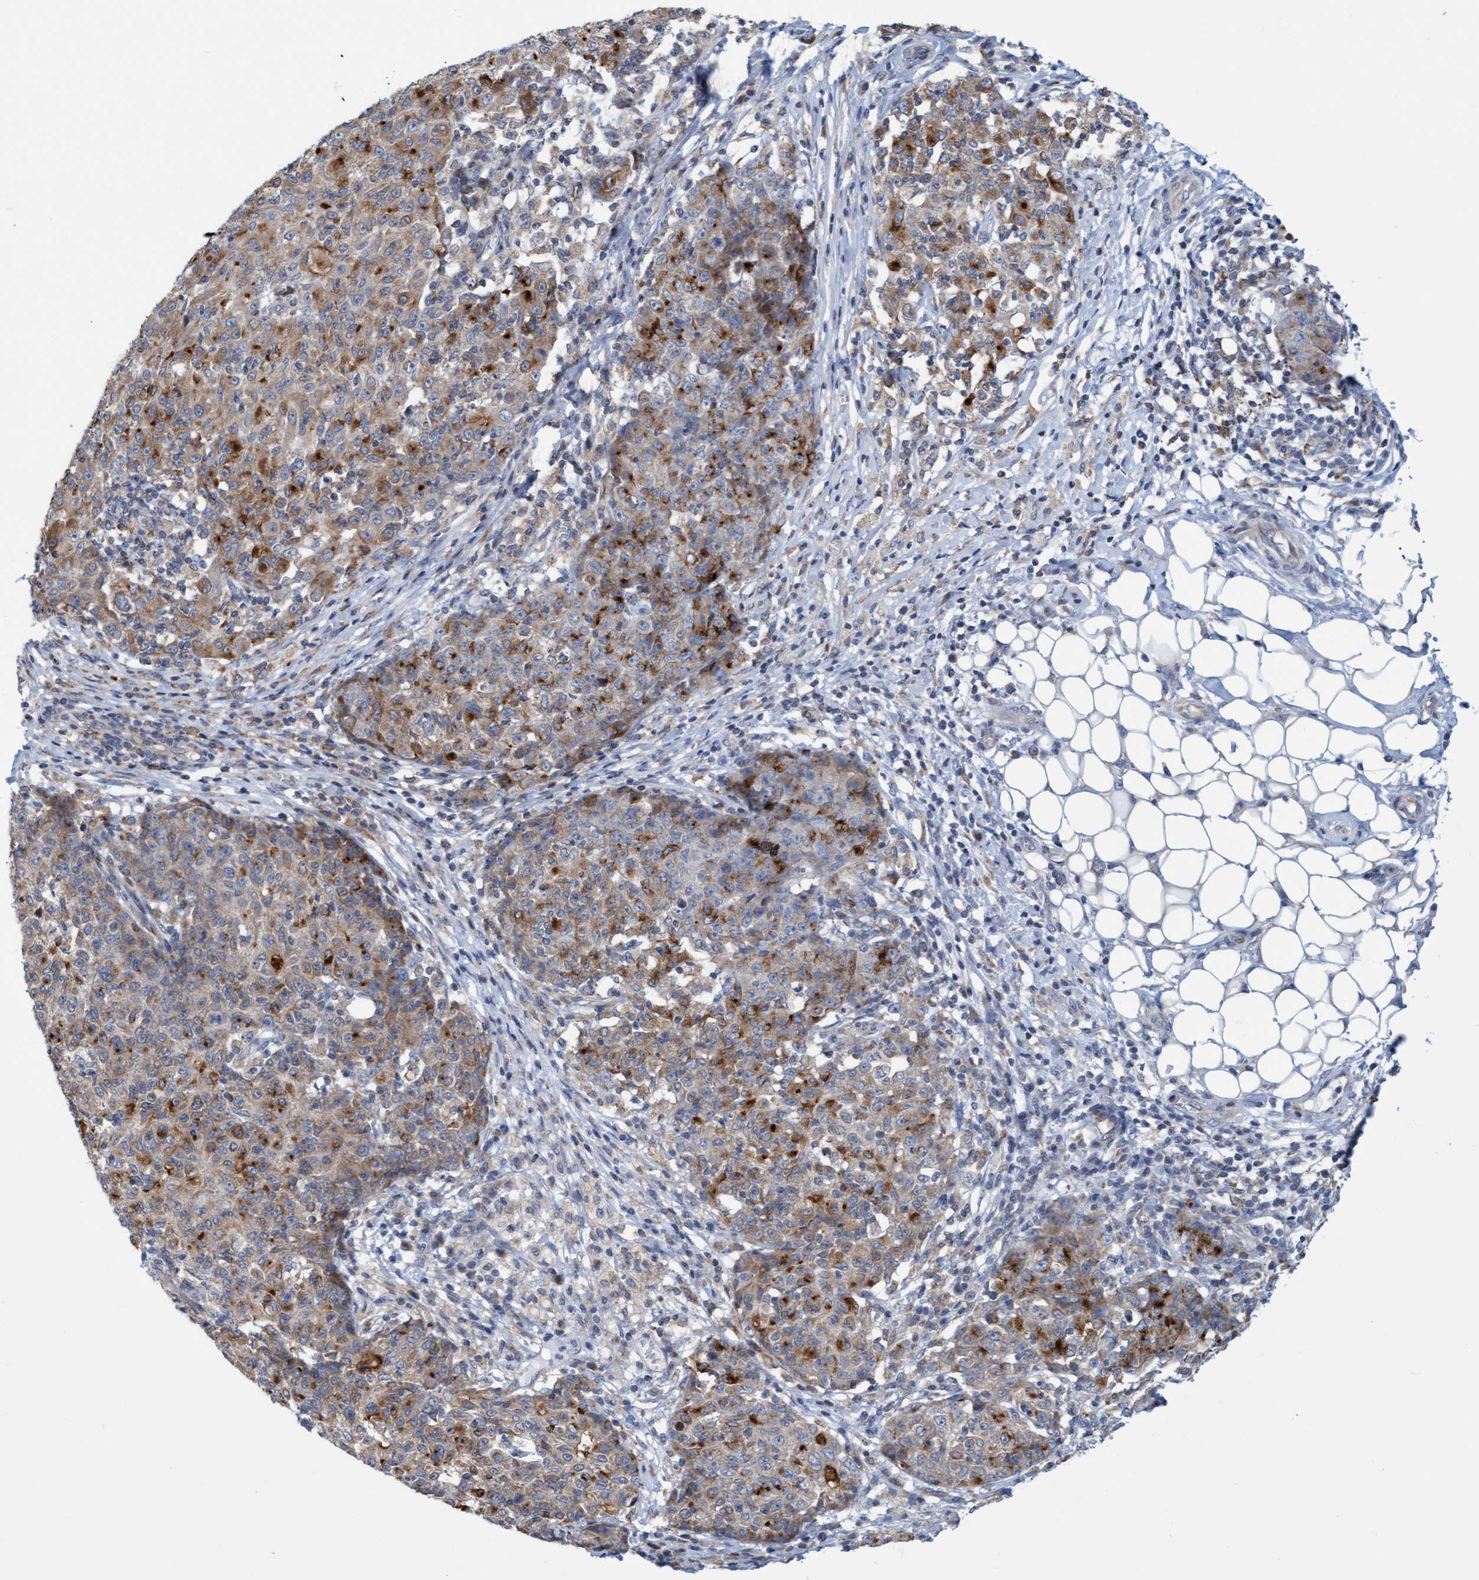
{"staining": {"intensity": "moderate", "quantity": "25%-75%", "location": "cytoplasmic/membranous"}, "tissue": "ovarian cancer", "cell_type": "Tumor cells", "image_type": "cancer", "snomed": [{"axis": "morphology", "description": "Carcinoma, endometroid"}, {"axis": "topography", "description": "Ovary"}], "caption": "Moderate cytoplasmic/membranous protein positivity is present in about 25%-75% of tumor cells in ovarian endometroid carcinoma. The protein is stained brown, and the nuclei are stained in blue (DAB IHC with brightfield microscopy, high magnification).", "gene": "SLC28A3", "patient": {"sex": "female", "age": 42}}